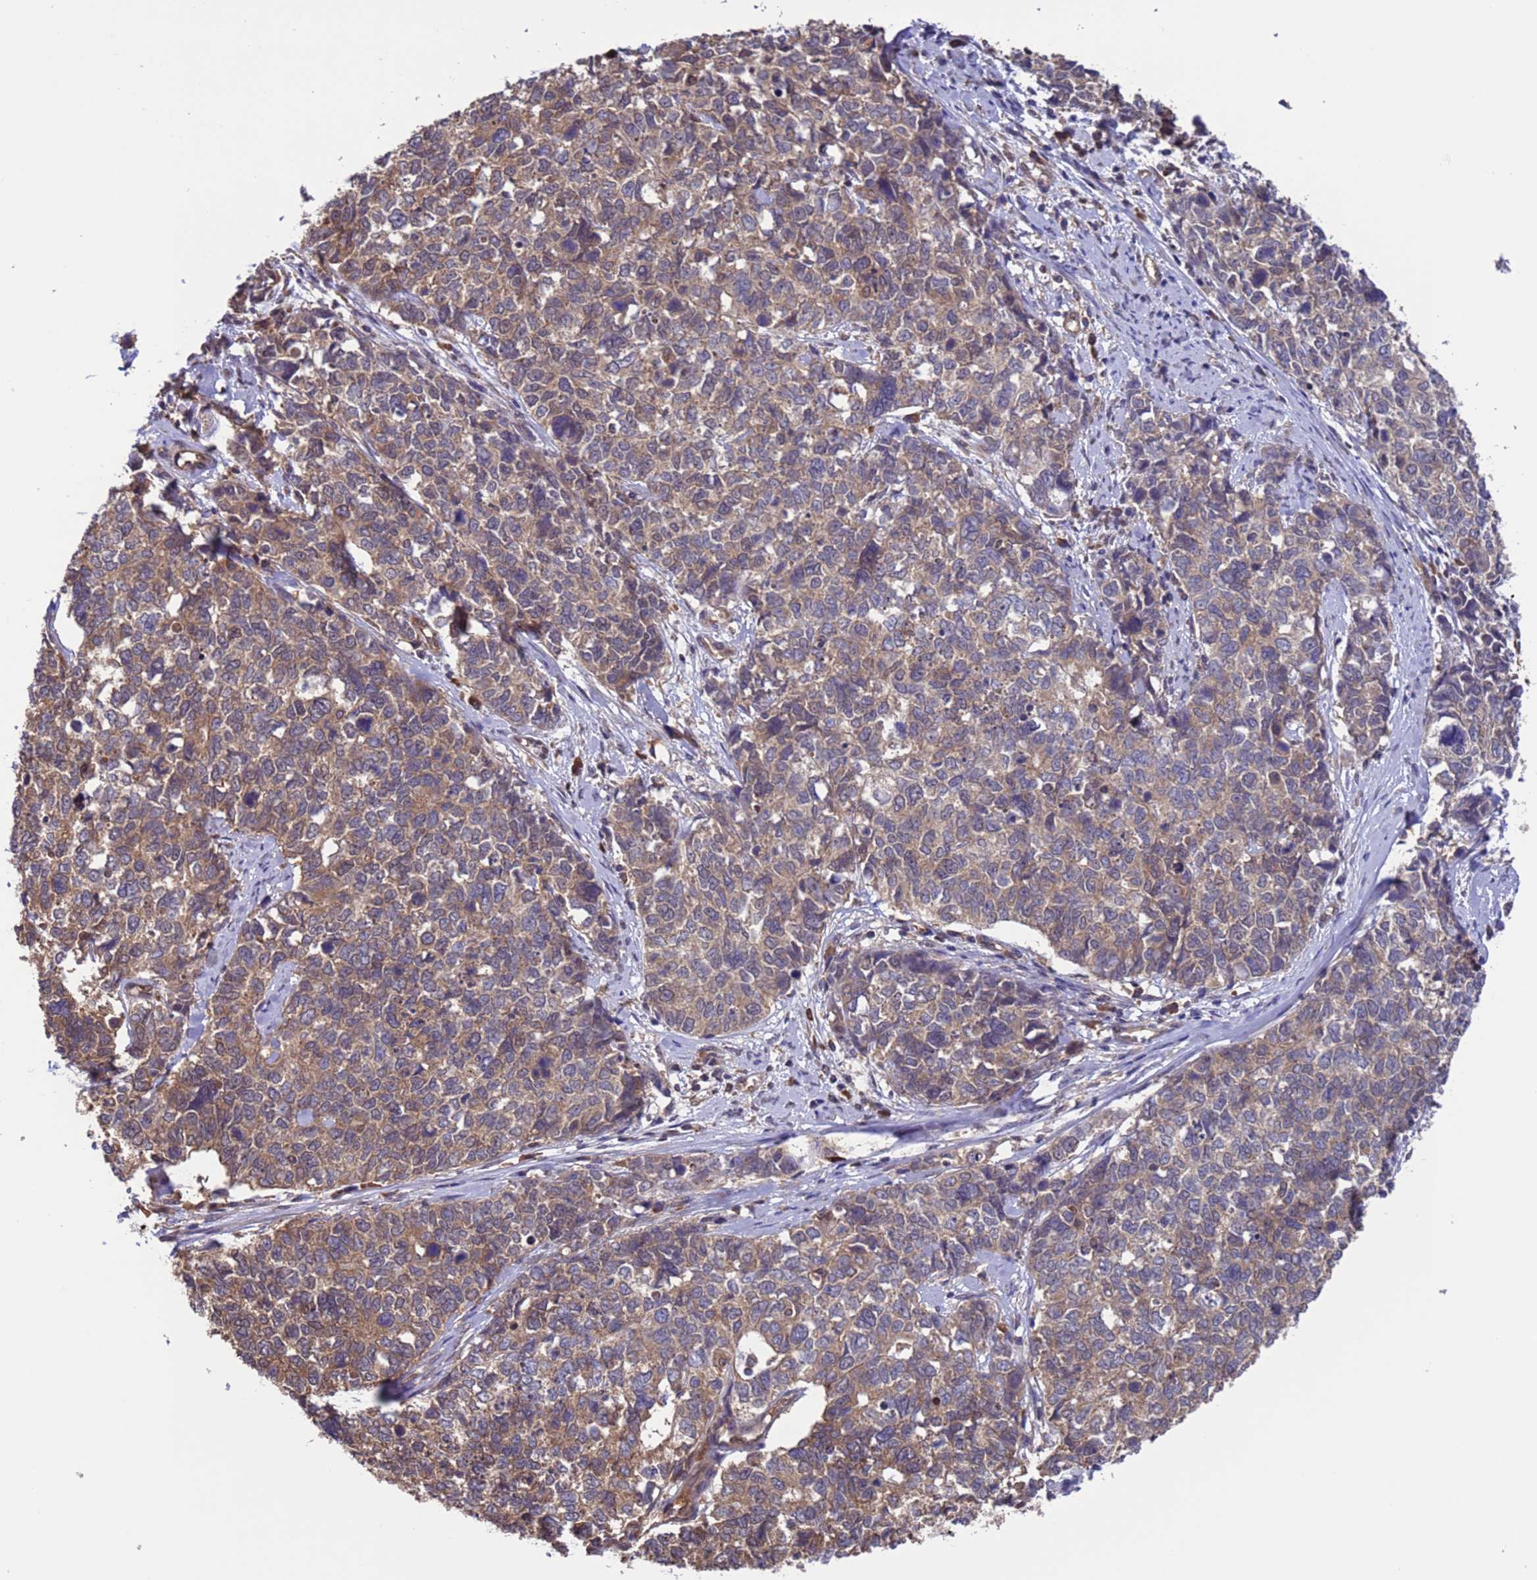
{"staining": {"intensity": "weak", "quantity": "25%-75%", "location": "cytoplasmic/membranous"}, "tissue": "cervical cancer", "cell_type": "Tumor cells", "image_type": "cancer", "snomed": [{"axis": "morphology", "description": "Squamous cell carcinoma, NOS"}, {"axis": "topography", "description": "Cervix"}], "caption": "Immunohistochemical staining of human cervical cancer (squamous cell carcinoma) demonstrates low levels of weak cytoplasmic/membranous protein expression in approximately 25%-75% of tumor cells.", "gene": "ZFP69B", "patient": {"sex": "female", "age": 63}}